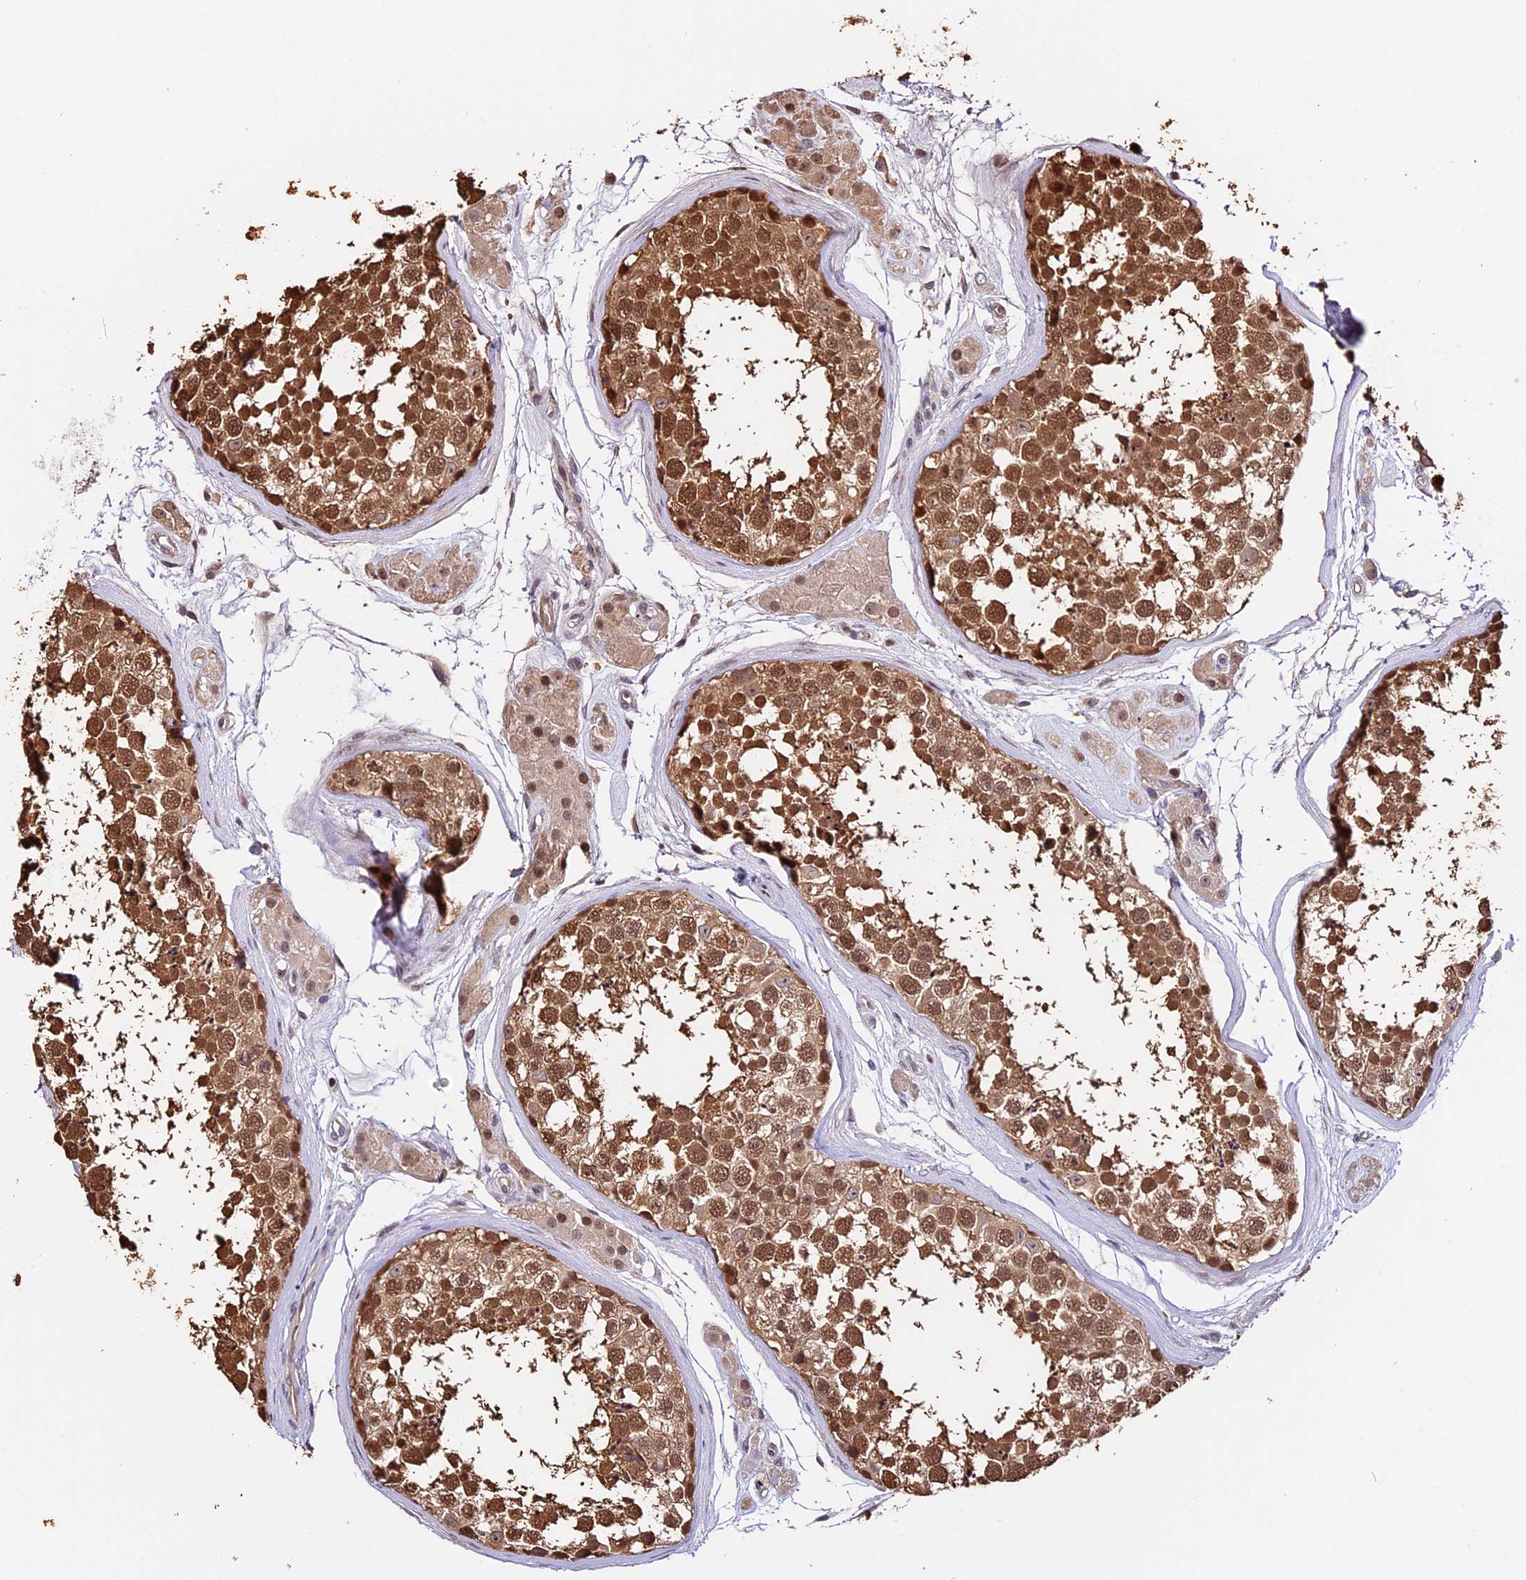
{"staining": {"intensity": "strong", "quantity": ">75%", "location": "cytoplasmic/membranous,nuclear"}, "tissue": "testis", "cell_type": "Cells in seminiferous ducts", "image_type": "normal", "snomed": [{"axis": "morphology", "description": "Normal tissue, NOS"}, {"axis": "topography", "description": "Testis"}], "caption": "Cells in seminiferous ducts demonstrate high levels of strong cytoplasmic/membranous,nuclear staining in about >75% of cells in benign testis. Ihc stains the protein of interest in brown and the nuclei are stained blue.", "gene": "HERPUD1", "patient": {"sex": "male", "age": 56}}